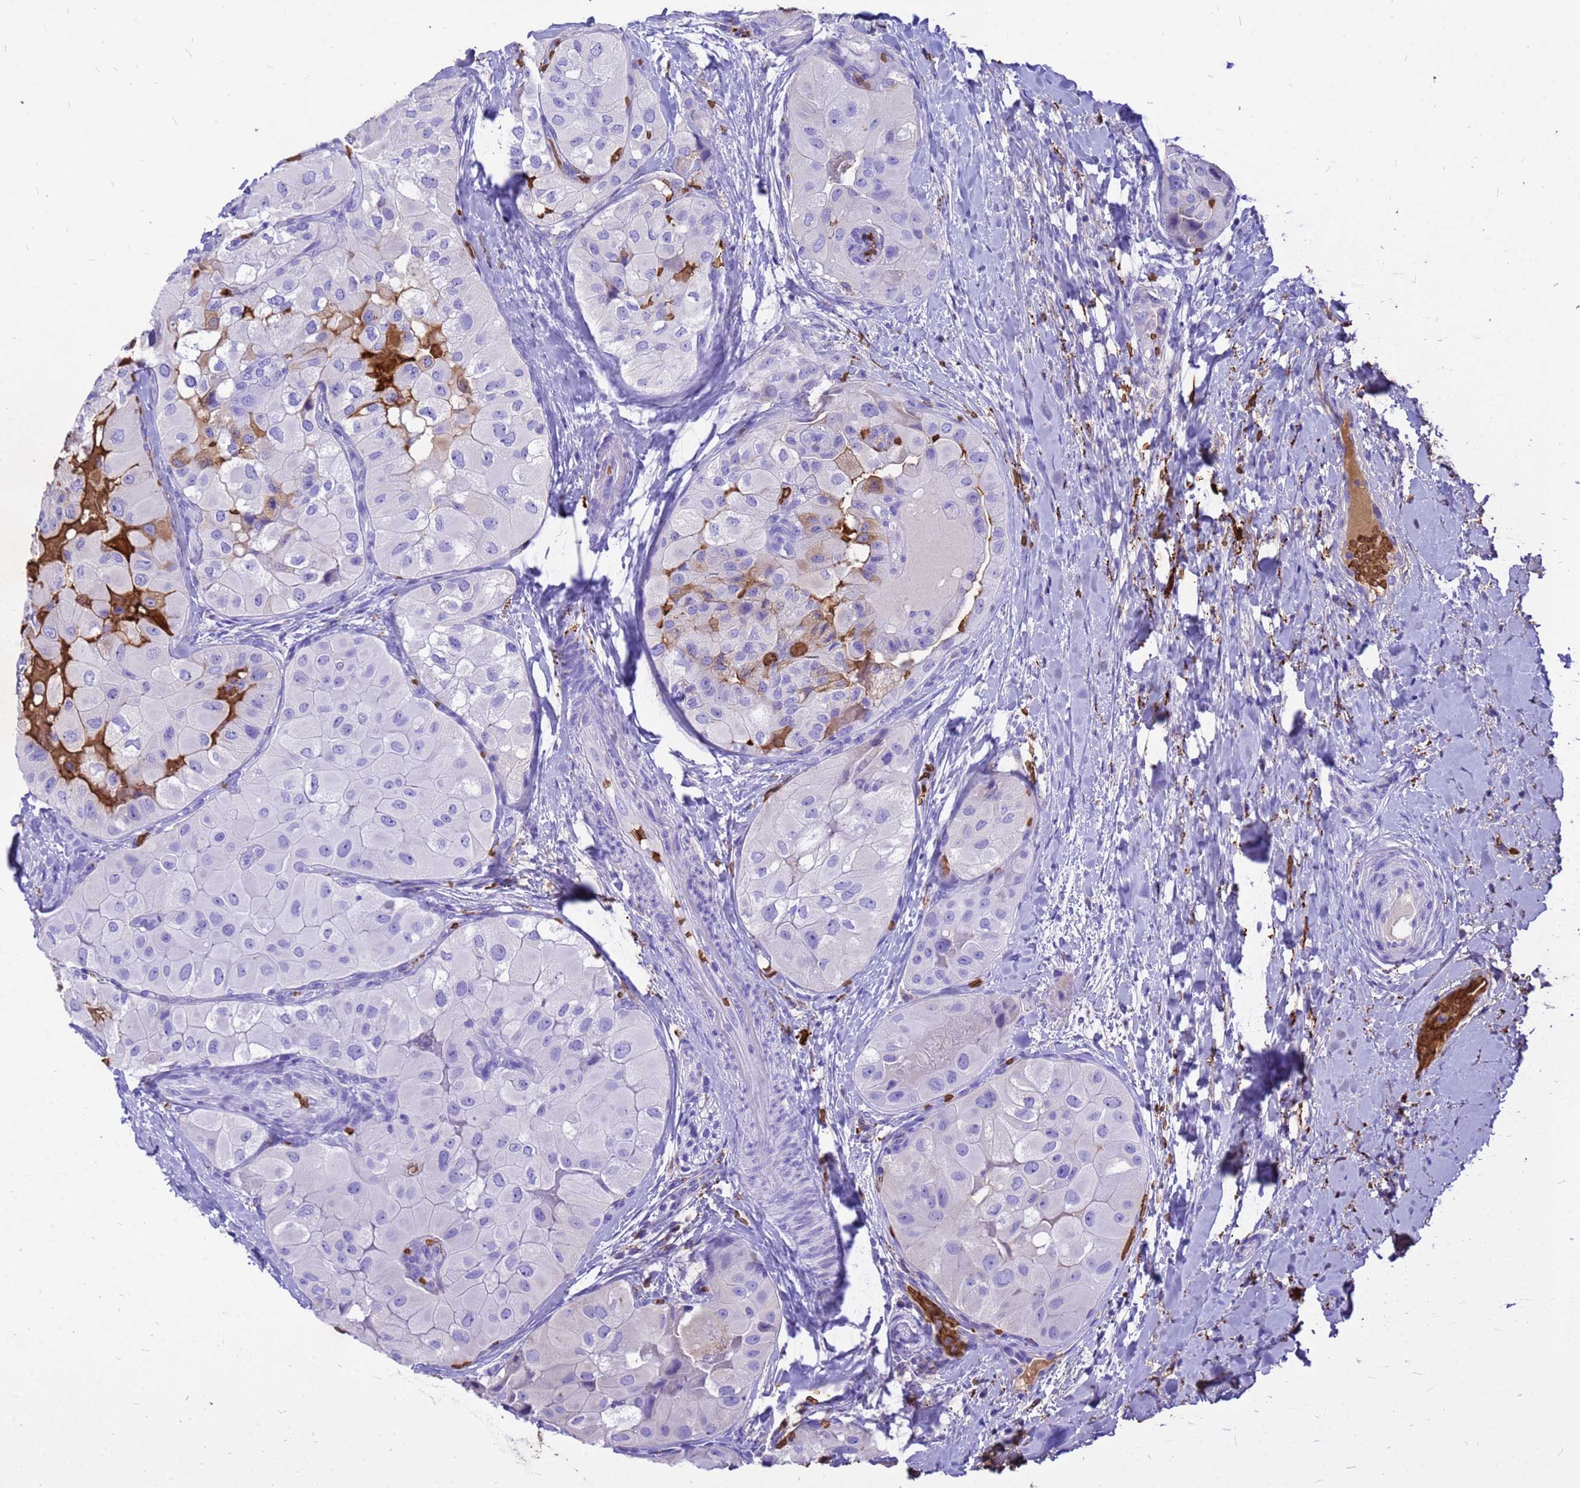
{"staining": {"intensity": "negative", "quantity": "none", "location": "none"}, "tissue": "thyroid cancer", "cell_type": "Tumor cells", "image_type": "cancer", "snomed": [{"axis": "morphology", "description": "Normal tissue, NOS"}, {"axis": "morphology", "description": "Papillary adenocarcinoma, NOS"}, {"axis": "topography", "description": "Thyroid gland"}], "caption": "The image shows no staining of tumor cells in thyroid cancer (papillary adenocarcinoma).", "gene": "HBA2", "patient": {"sex": "female", "age": 59}}